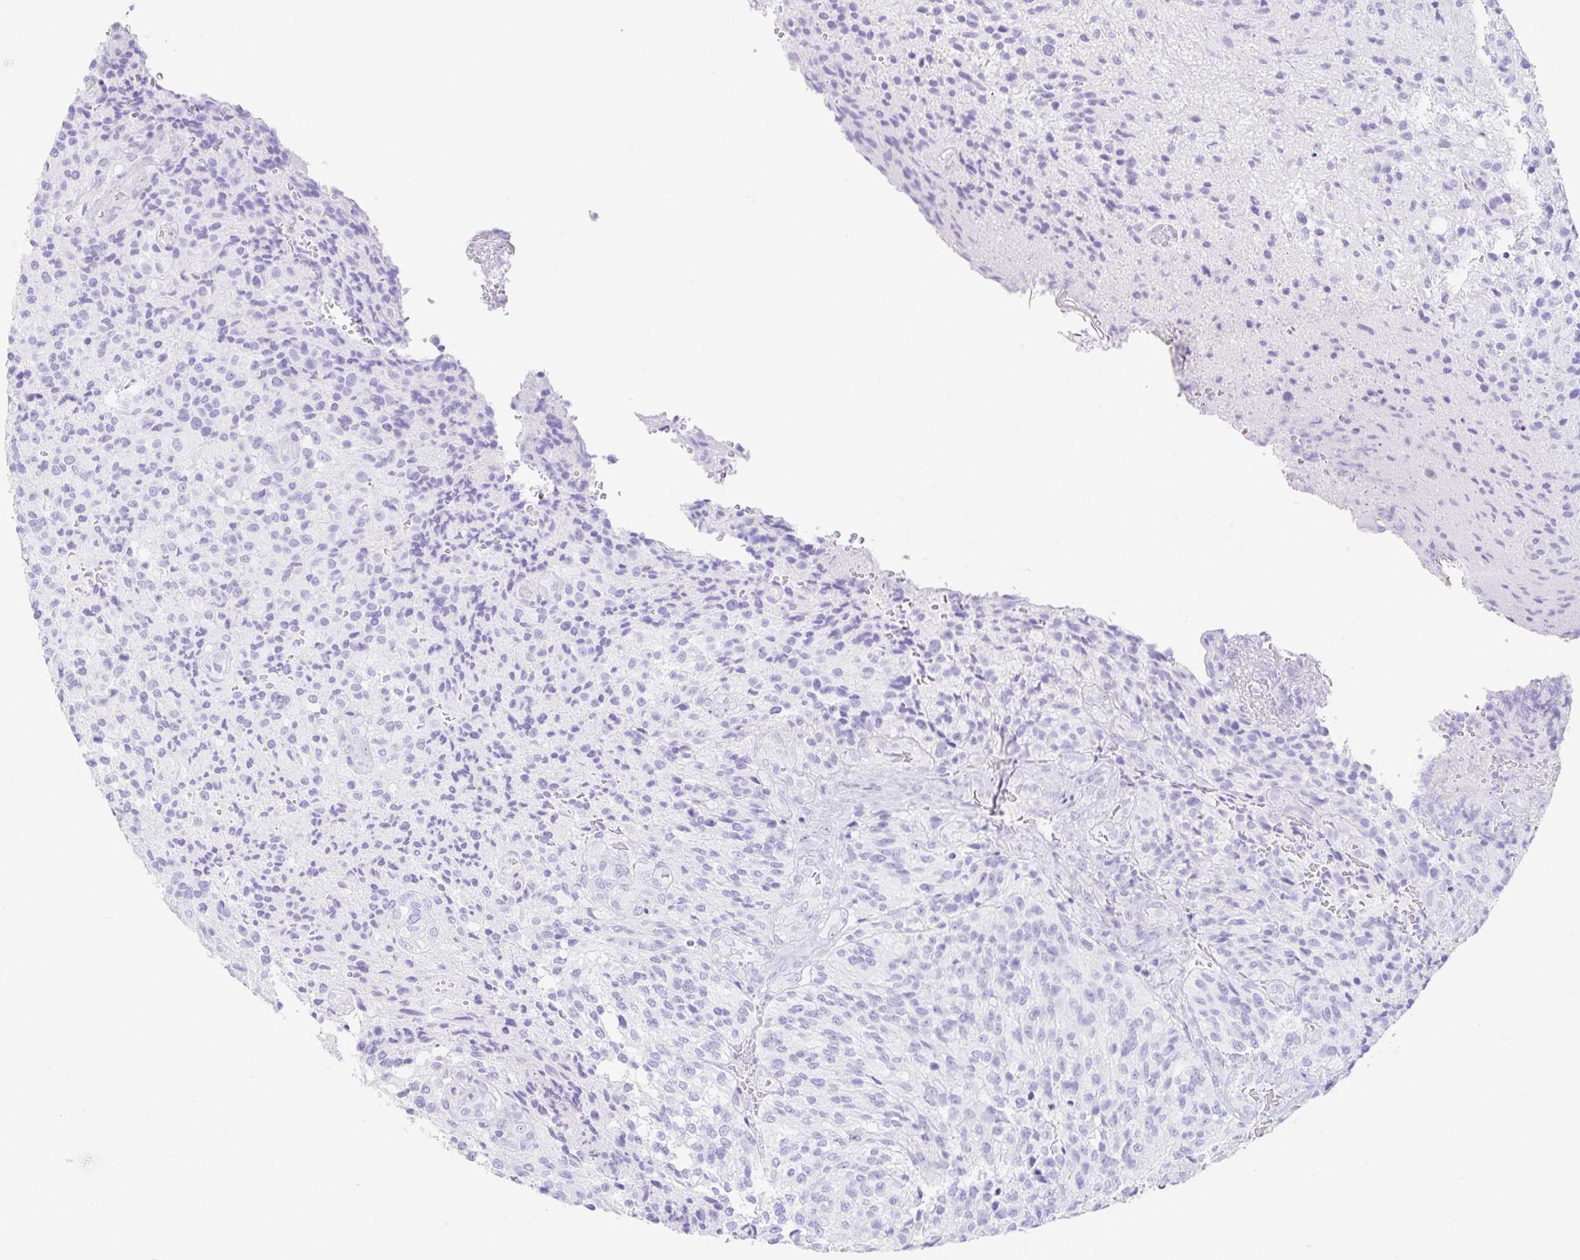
{"staining": {"intensity": "negative", "quantity": "none", "location": "none"}, "tissue": "glioma", "cell_type": "Tumor cells", "image_type": "cancer", "snomed": [{"axis": "morphology", "description": "Normal tissue, NOS"}, {"axis": "morphology", "description": "Glioma, malignant, High grade"}, {"axis": "topography", "description": "Cerebral cortex"}], "caption": "There is no significant staining in tumor cells of malignant glioma (high-grade). (DAB (3,3'-diaminobenzidine) immunohistochemistry (IHC) with hematoxylin counter stain).", "gene": "CLDND2", "patient": {"sex": "male", "age": 56}}